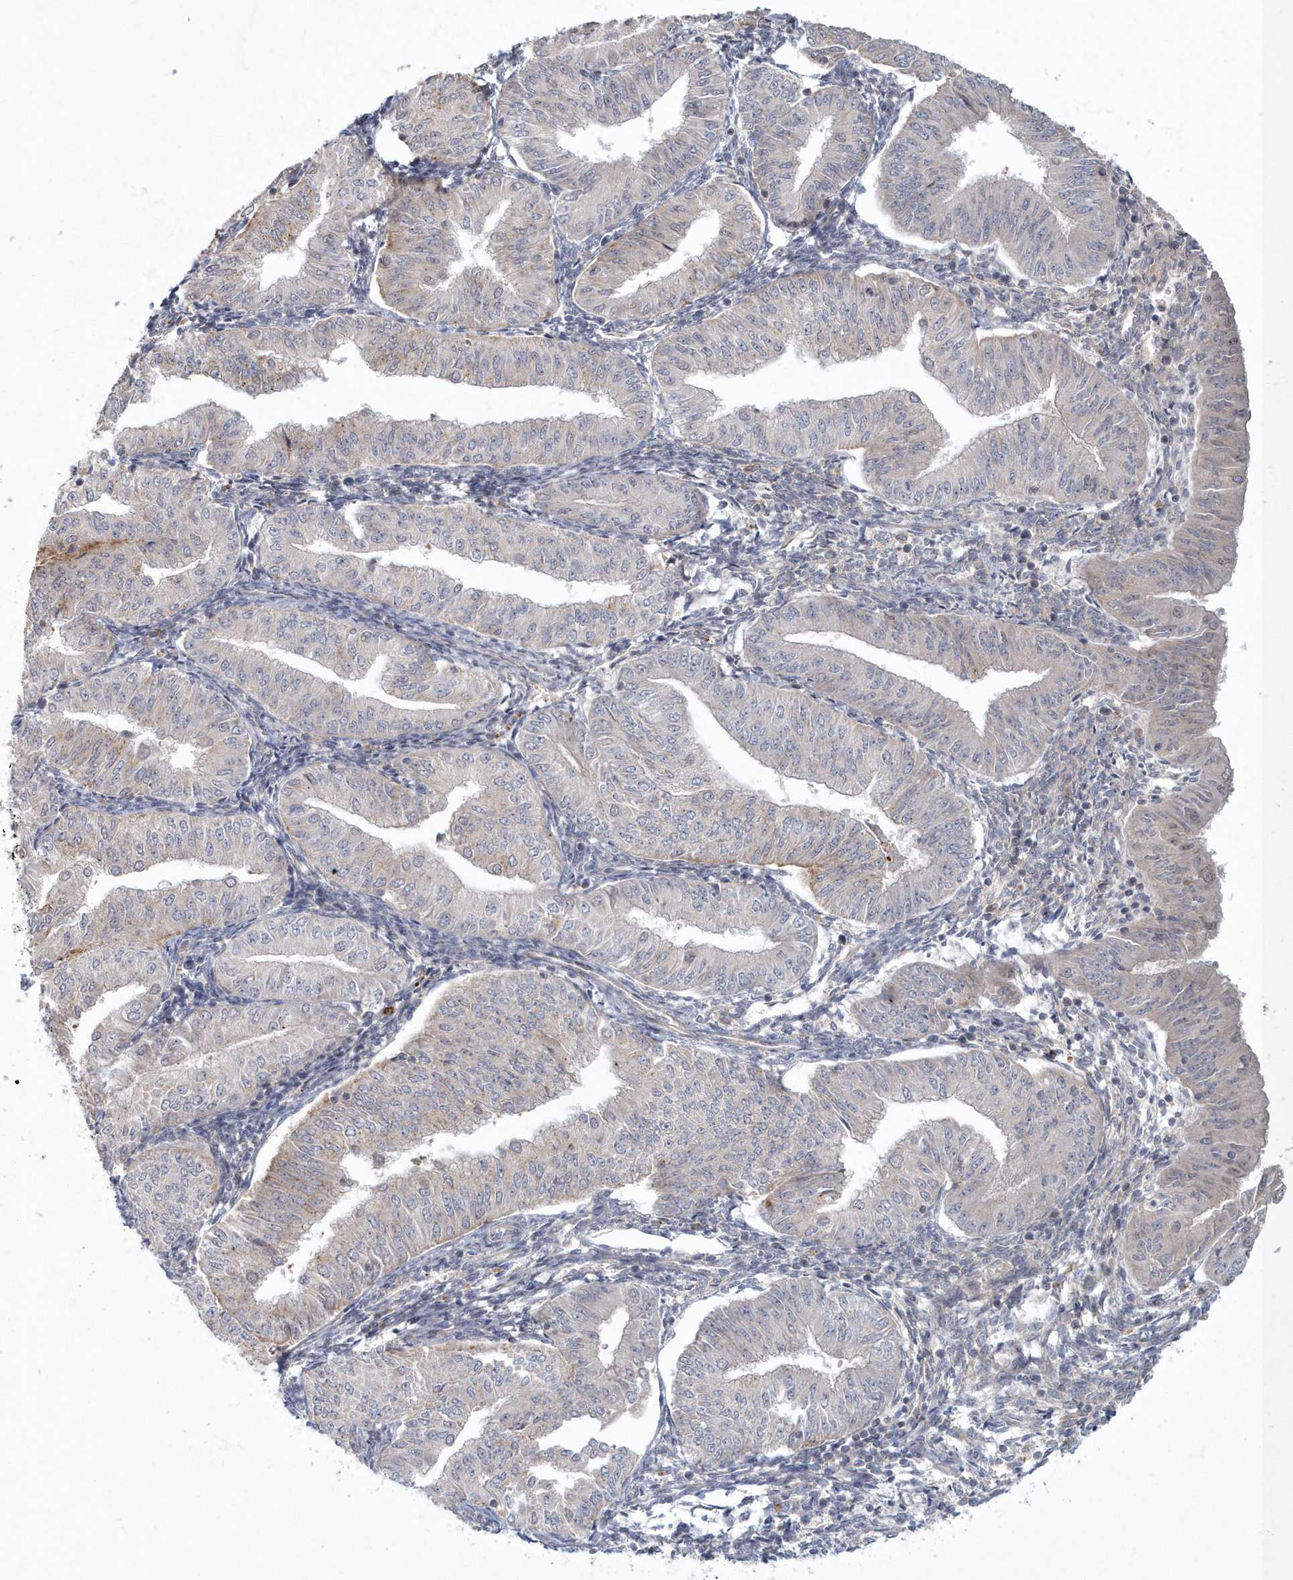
{"staining": {"intensity": "negative", "quantity": "none", "location": "none"}, "tissue": "endometrial cancer", "cell_type": "Tumor cells", "image_type": "cancer", "snomed": [{"axis": "morphology", "description": "Normal tissue, NOS"}, {"axis": "morphology", "description": "Adenocarcinoma, NOS"}, {"axis": "topography", "description": "Endometrium"}], "caption": "Immunohistochemistry (IHC) photomicrograph of adenocarcinoma (endometrial) stained for a protein (brown), which demonstrates no staining in tumor cells.", "gene": "ARHGEF38", "patient": {"sex": "female", "age": 53}}